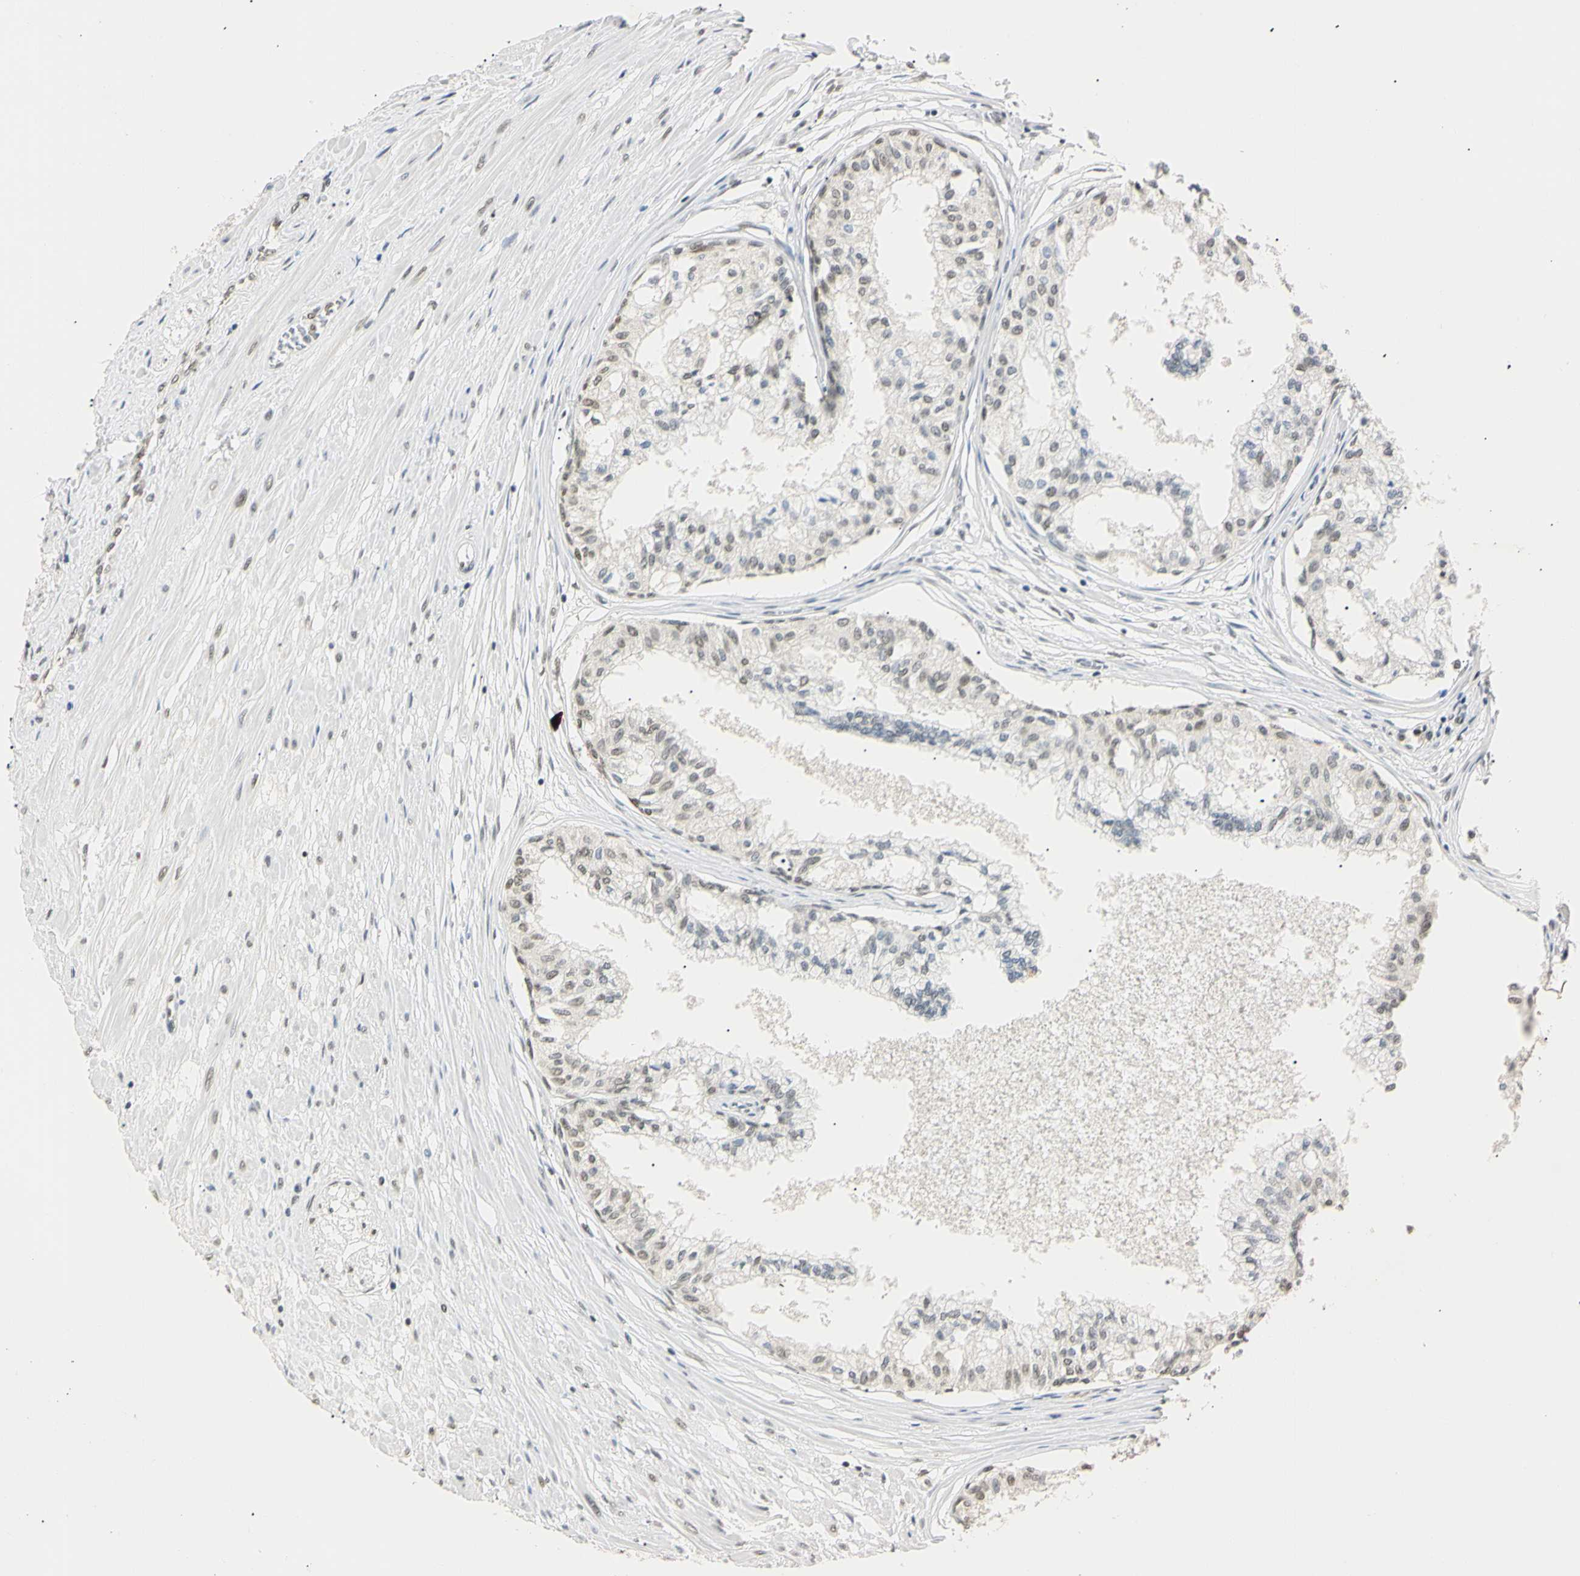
{"staining": {"intensity": "moderate", "quantity": ">75%", "location": "nuclear"}, "tissue": "prostate", "cell_type": "Glandular cells", "image_type": "normal", "snomed": [{"axis": "morphology", "description": "Normal tissue, NOS"}, {"axis": "topography", "description": "Prostate"}, {"axis": "topography", "description": "Seminal veicle"}], "caption": "This micrograph demonstrates immunohistochemistry staining of normal prostate, with medium moderate nuclear positivity in about >75% of glandular cells.", "gene": "SMARCA5", "patient": {"sex": "male", "age": 60}}